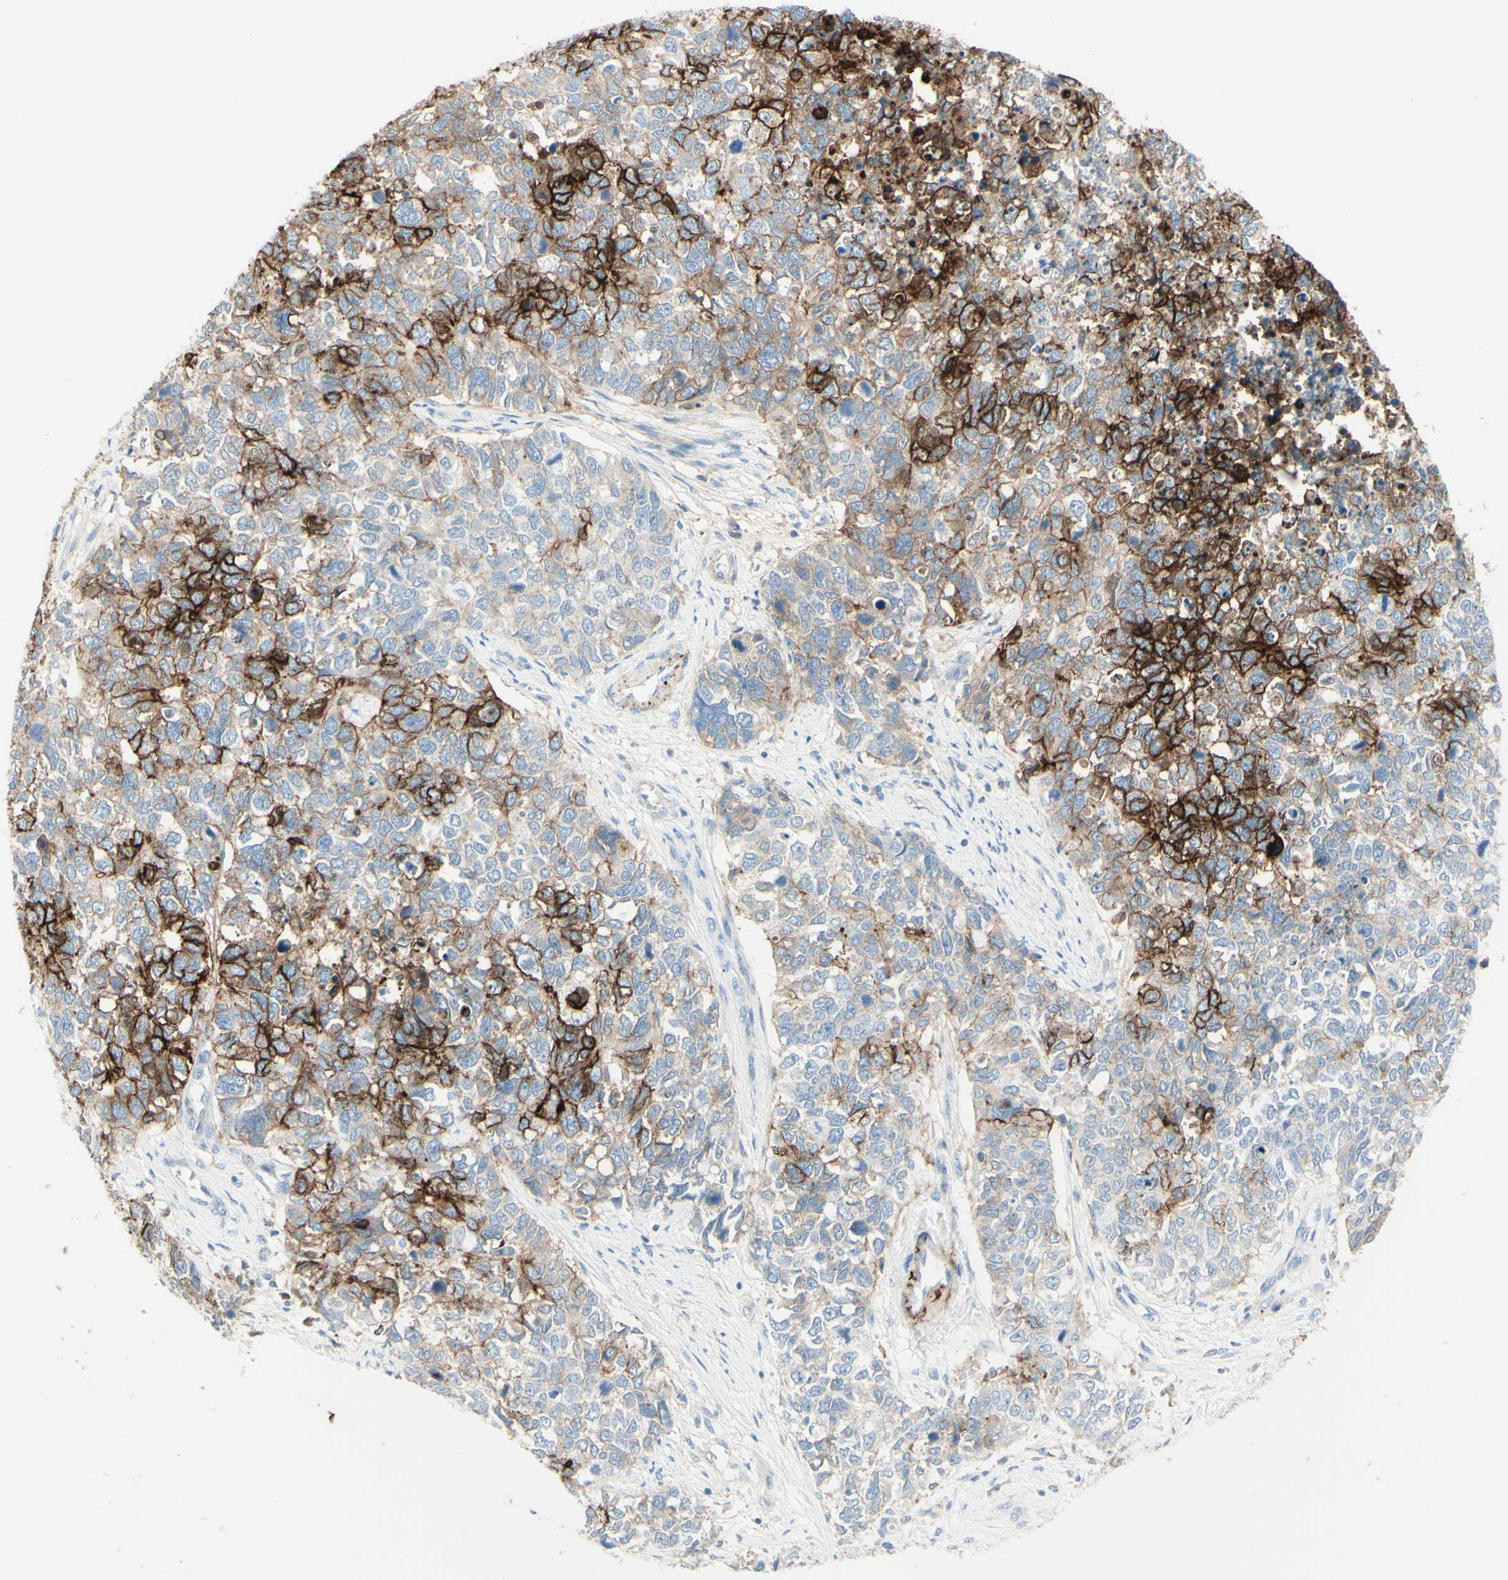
{"staining": {"intensity": "strong", "quantity": "25%-75%", "location": "cytoplasmic/membranous"}, "tissue": "cervical cancer", "cell_type": "Tumor cells", "image_type": "cancer", "snomed": [{"axis": "morphology", "description": "Squamous cell carcinoma, NOS"}, {"axis": "topography", "description": "Cervix"}], "caption": "Squamous cell carcinoma (cervical) stained for a protein (brown) displays strong cytoplasmic/membranous positive expression in about 25%-75% of tumor cells.", "gene": "ALCAM", "patient": {"sex": "female", "age": 63}}